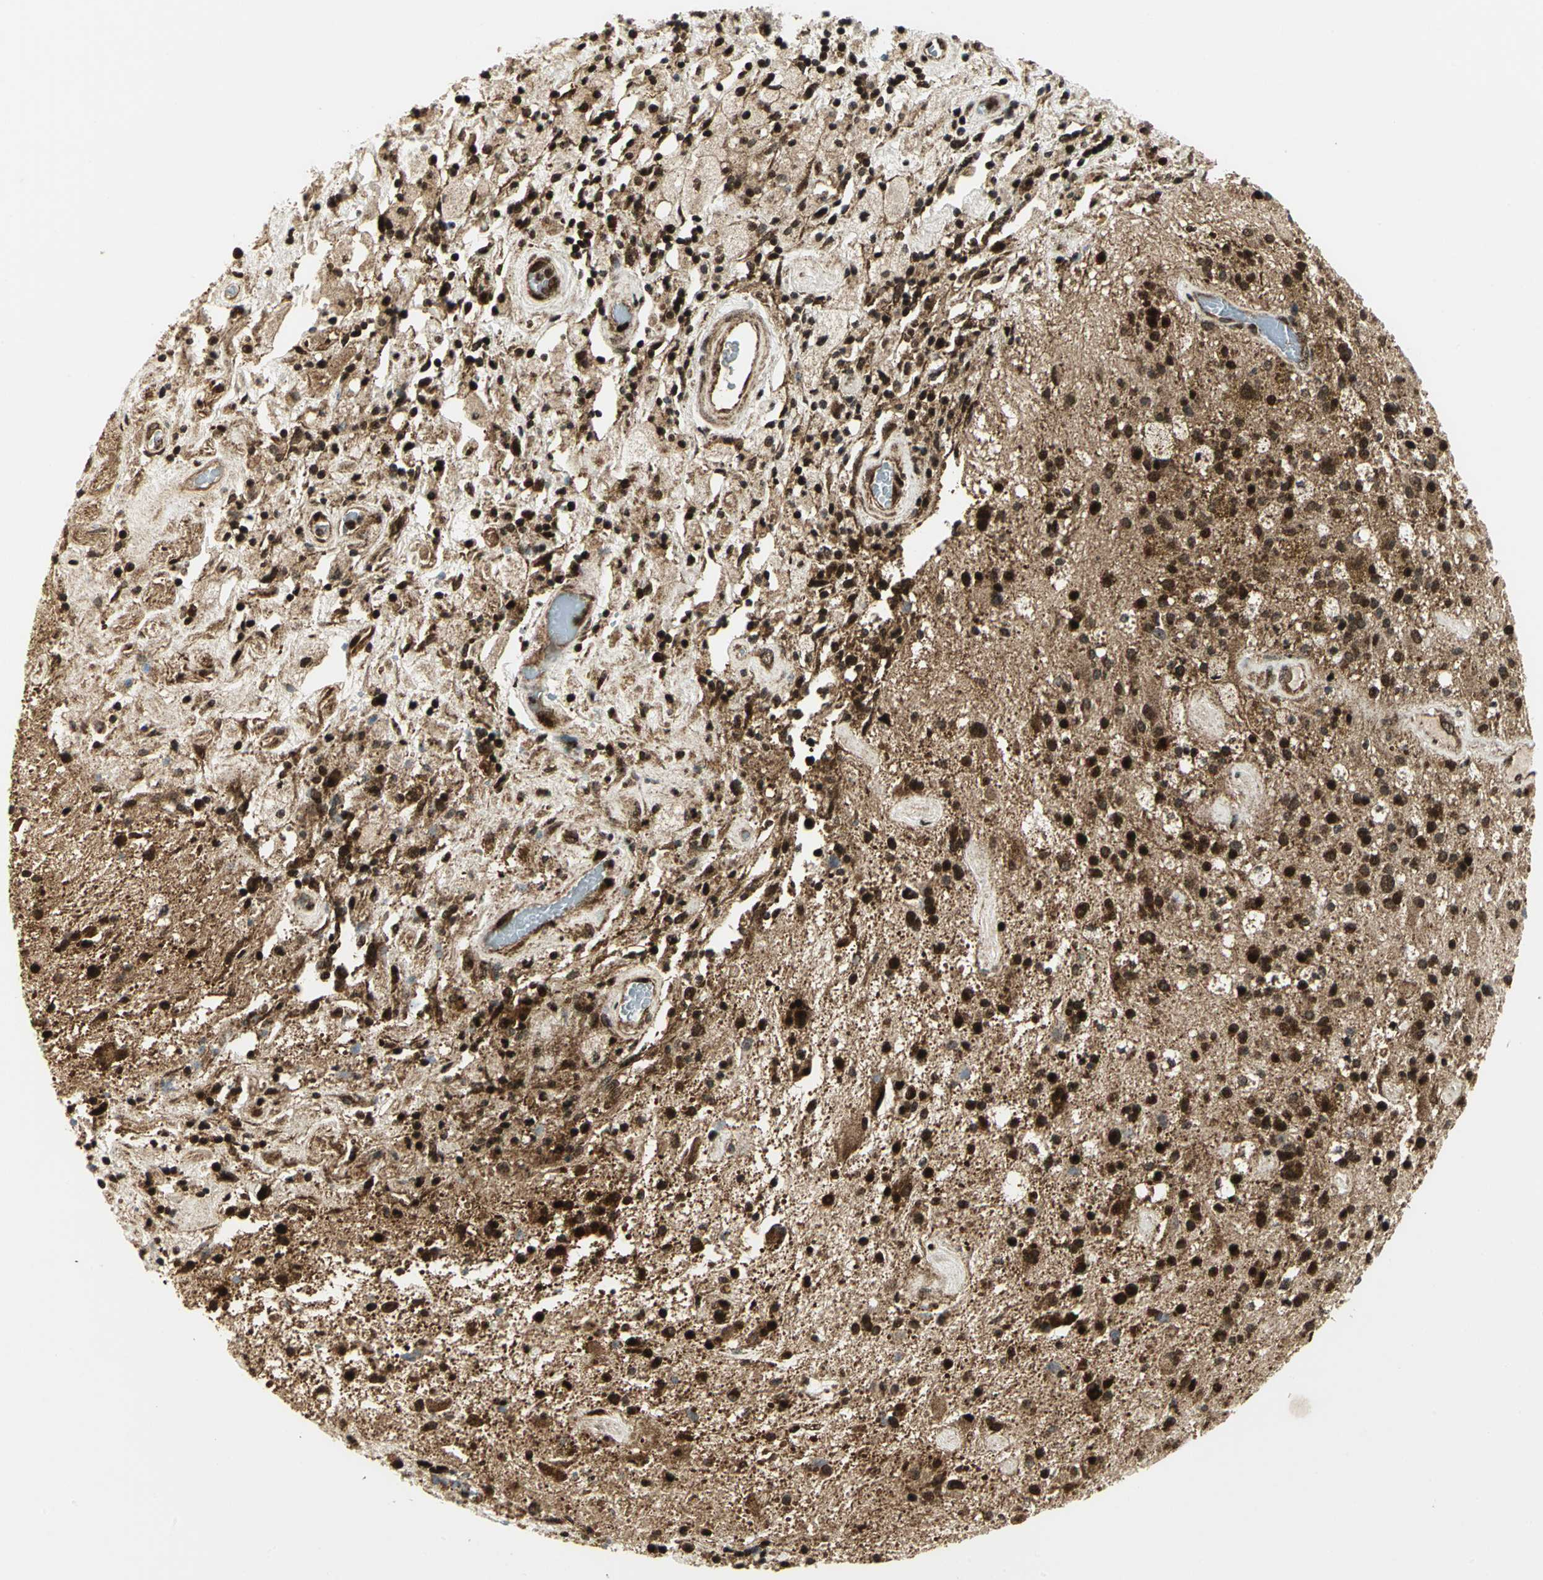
{"staining": {"intensity": "strong", "quantity": ">75%", "location": "cytoplasmic/membranous,nuclear"}, "tissue": "glioma", "cell_type": "Tumor cells", "image_type": "cancer", "snomed": [{"axis": "morphology", "description": "Glioma, malignant, Low grade"}, {"axis": "topography", "description": "Brain"}], "caption": "A high-resolution photomicrograph shows immunohistochemistry staining of malignant low-grade glioma, which demonstrates strong cytoplasmic/membranous and nuclear positivity in approximately >75% of tumor cells.", "gene": "COPS5", "patient": {"sex": "male", "age": 58}}